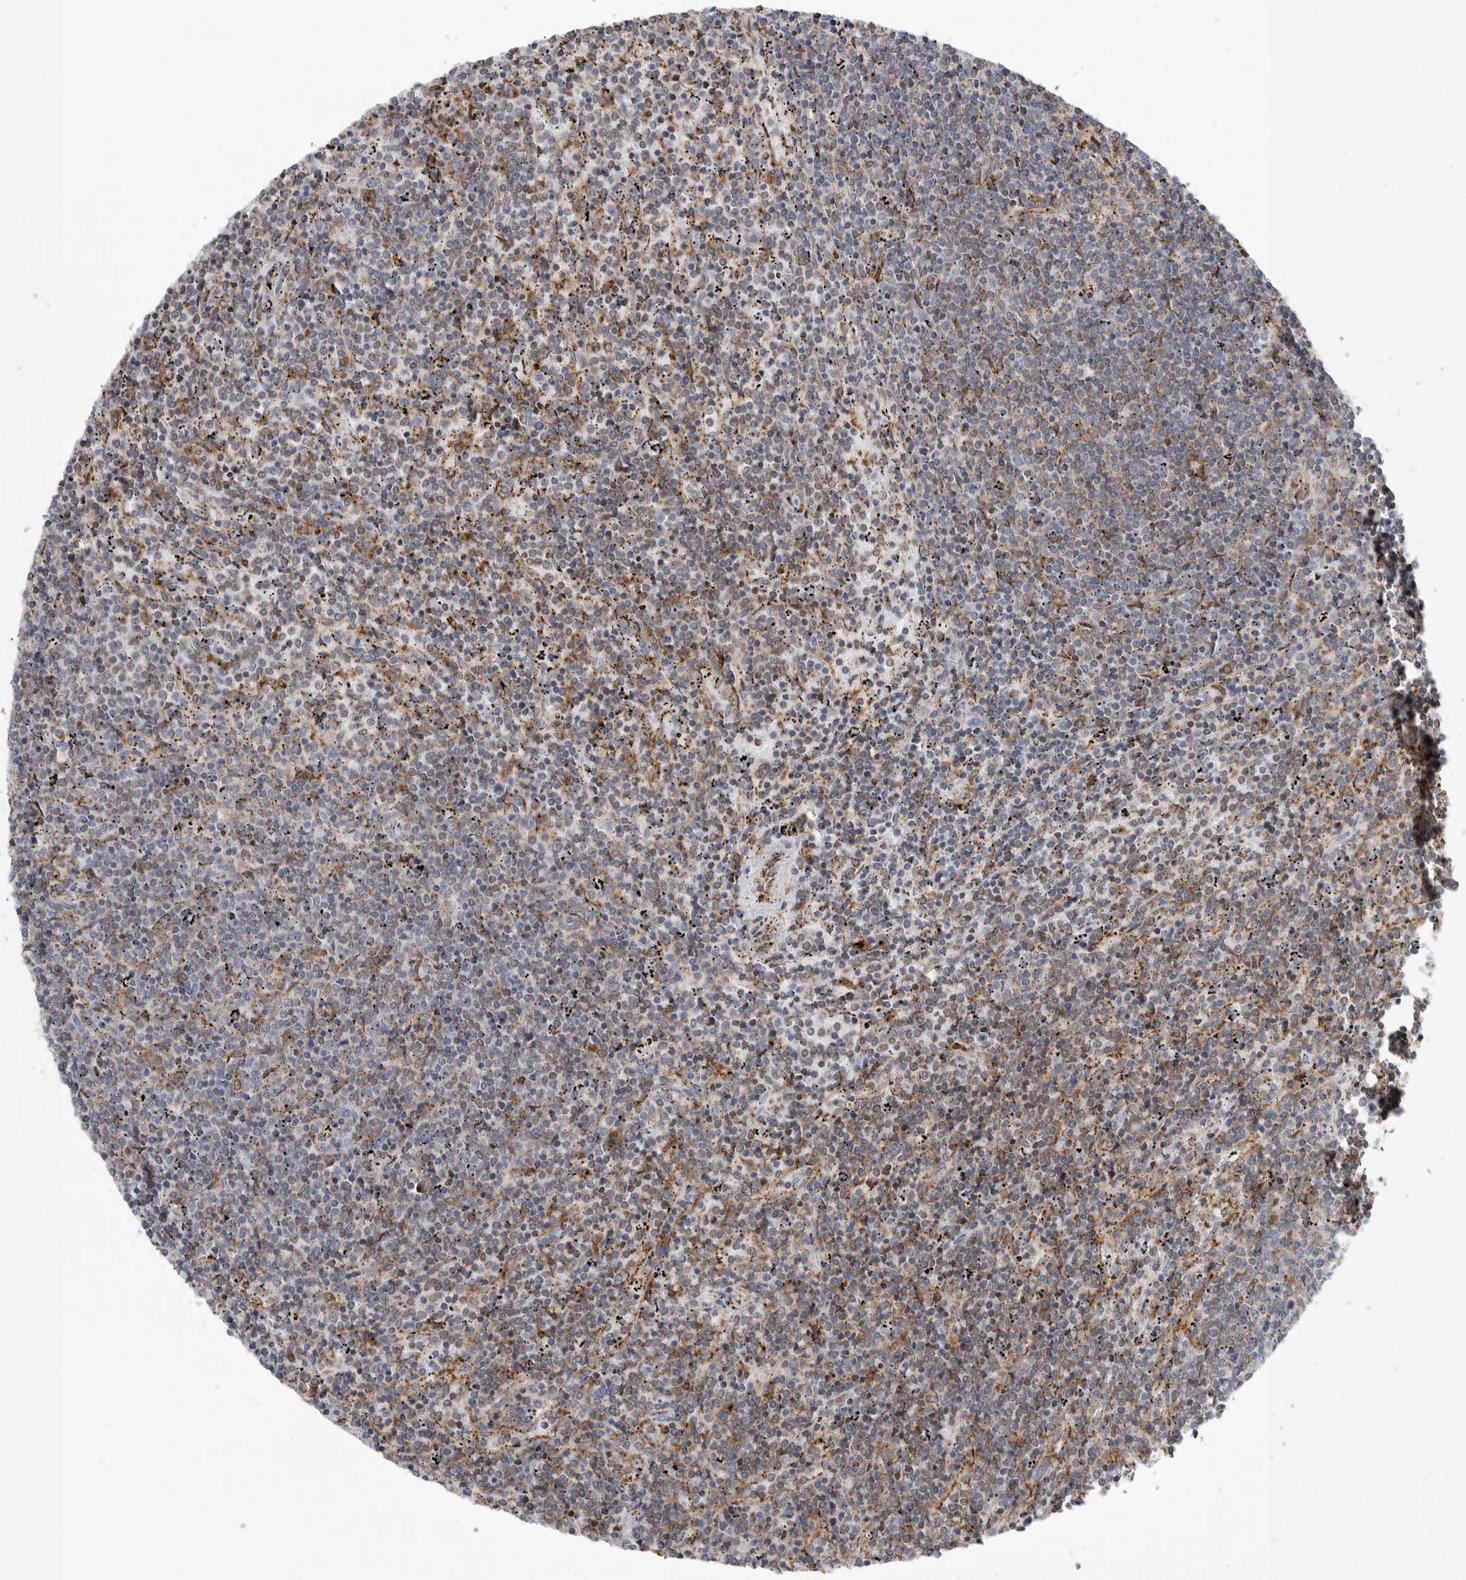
{"staining": {"intensity": "negative", "quantity": "none", "location": "none"}, "tissue": "lymphoma", "cell_type": "Tumor cells", "image_type": "cancer", "snomed": [{"axis": "morphology", "description": "Malignant lymphoma, non-Hodgkin's type, Low grade"}, {"axis": "topography", "description": "Spleen"}], "caption": "Immunohistochemistry (IHC) histopathology image of neoplastic tissue: human lymphoma stained with DAB exhibits no significant protein positivity in tumor cells. (DAB (3,3'-diaminobenzidine) immunohistochemistry visualized using brightfield microscopy, high magnification).", "gene": "GANAB", "patient": {"sex": "female", "age": 50}}